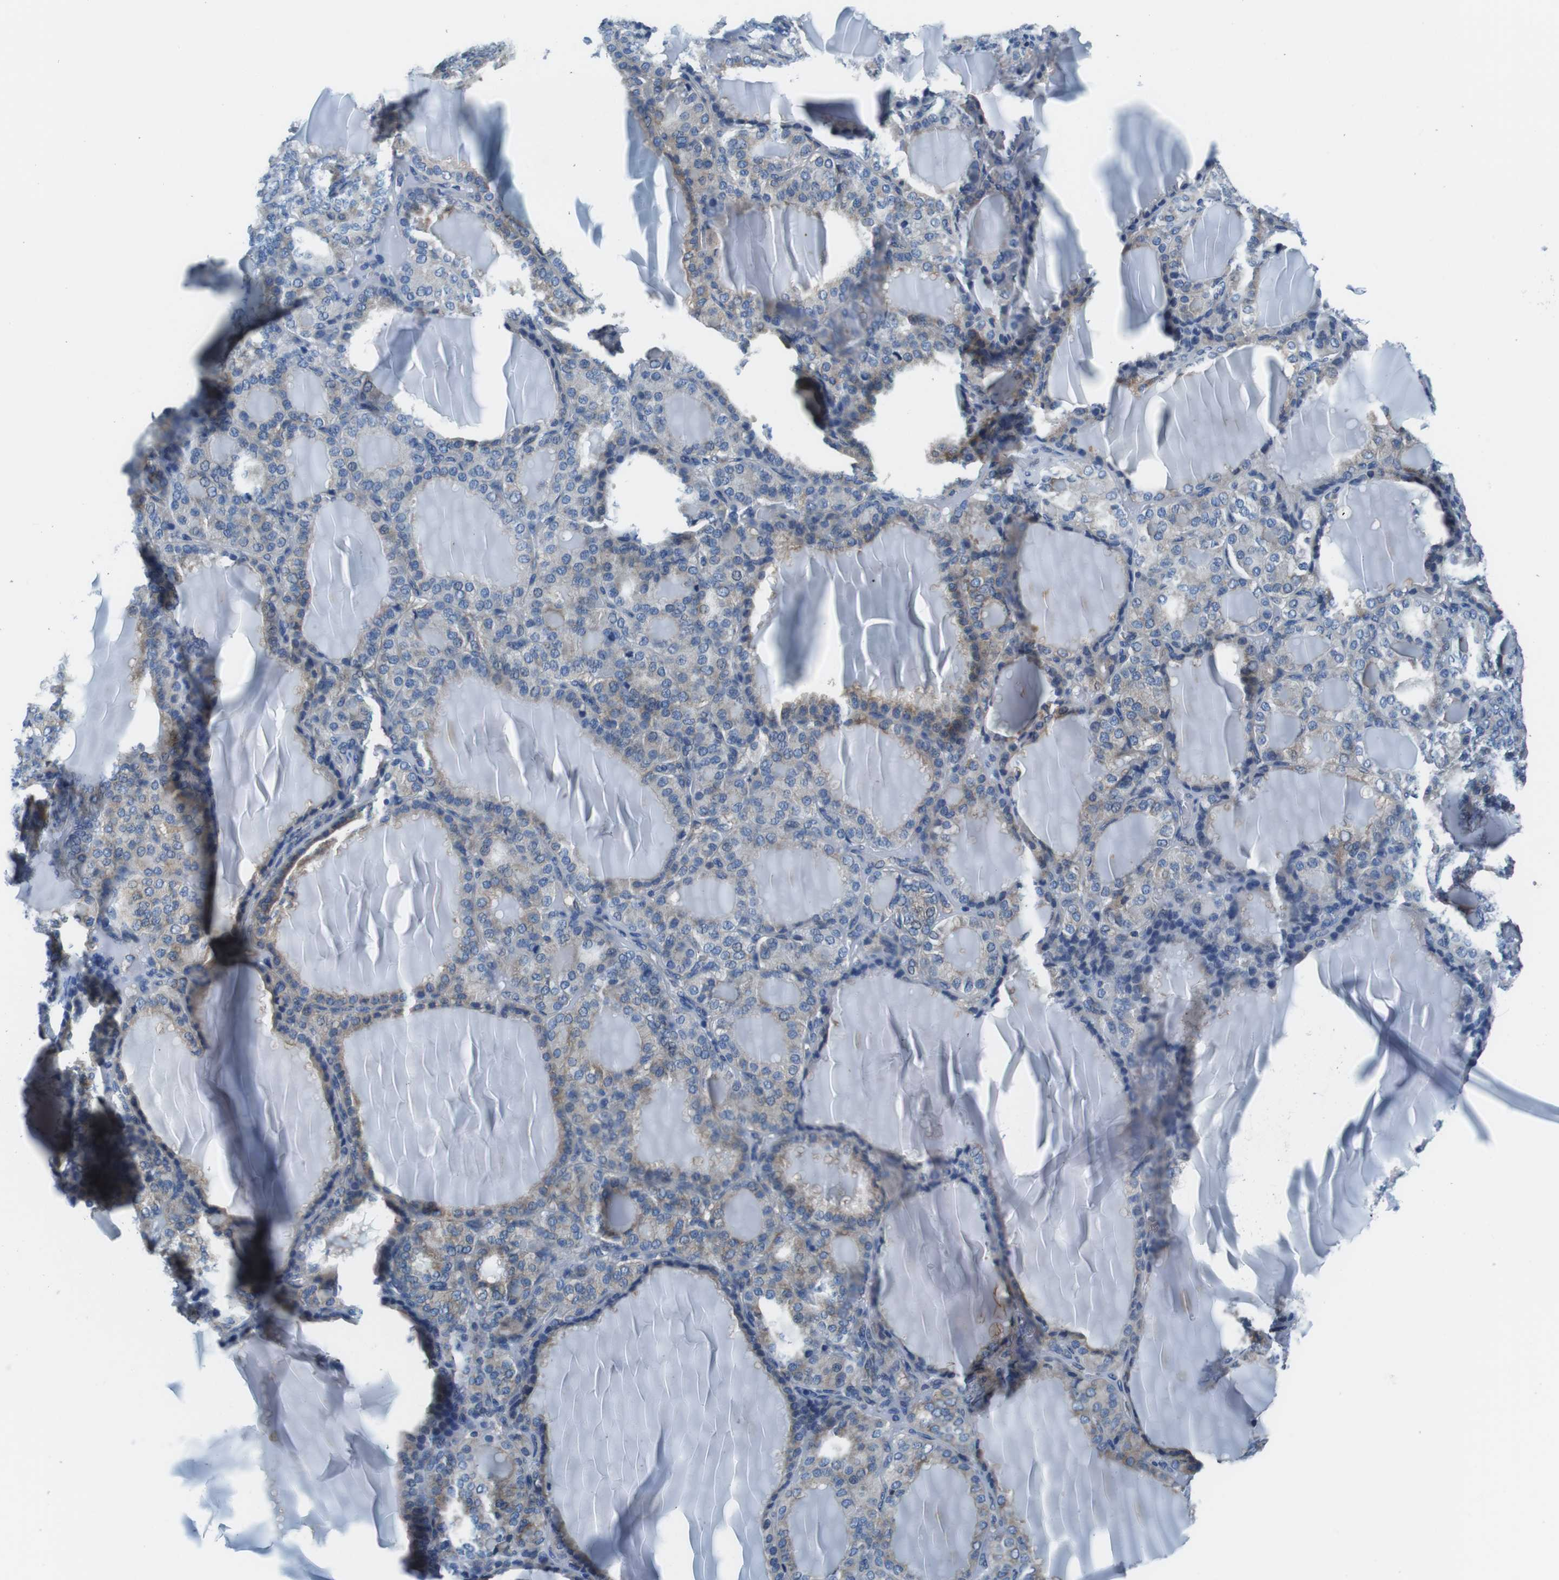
{"staining": {"intensity": "moderate", "quantity": "25%-75%", "location": "cytoplasmic/membranous"}, "tissue": "thyroid gland", "cell_type": "Glandular cells", "image_type": "normal", "snomed": [{"axis": "morphology", "description": "Normal tissue, NOS"}, {"axis": "topography", "description": "Thyroid gland"}], "caption": "DAB immunohistochemical staining of normal human thyroid gland displays moderate cytoplasmic/membranous protein staining in approximately 25%-75% of glandular cells. (DAB (3,3'-diaminobenzidine) IHC with brightfield microscopy, high magnification).", "gene": "EIF2B5", "patient": {"sex": "female", "age": 28}}